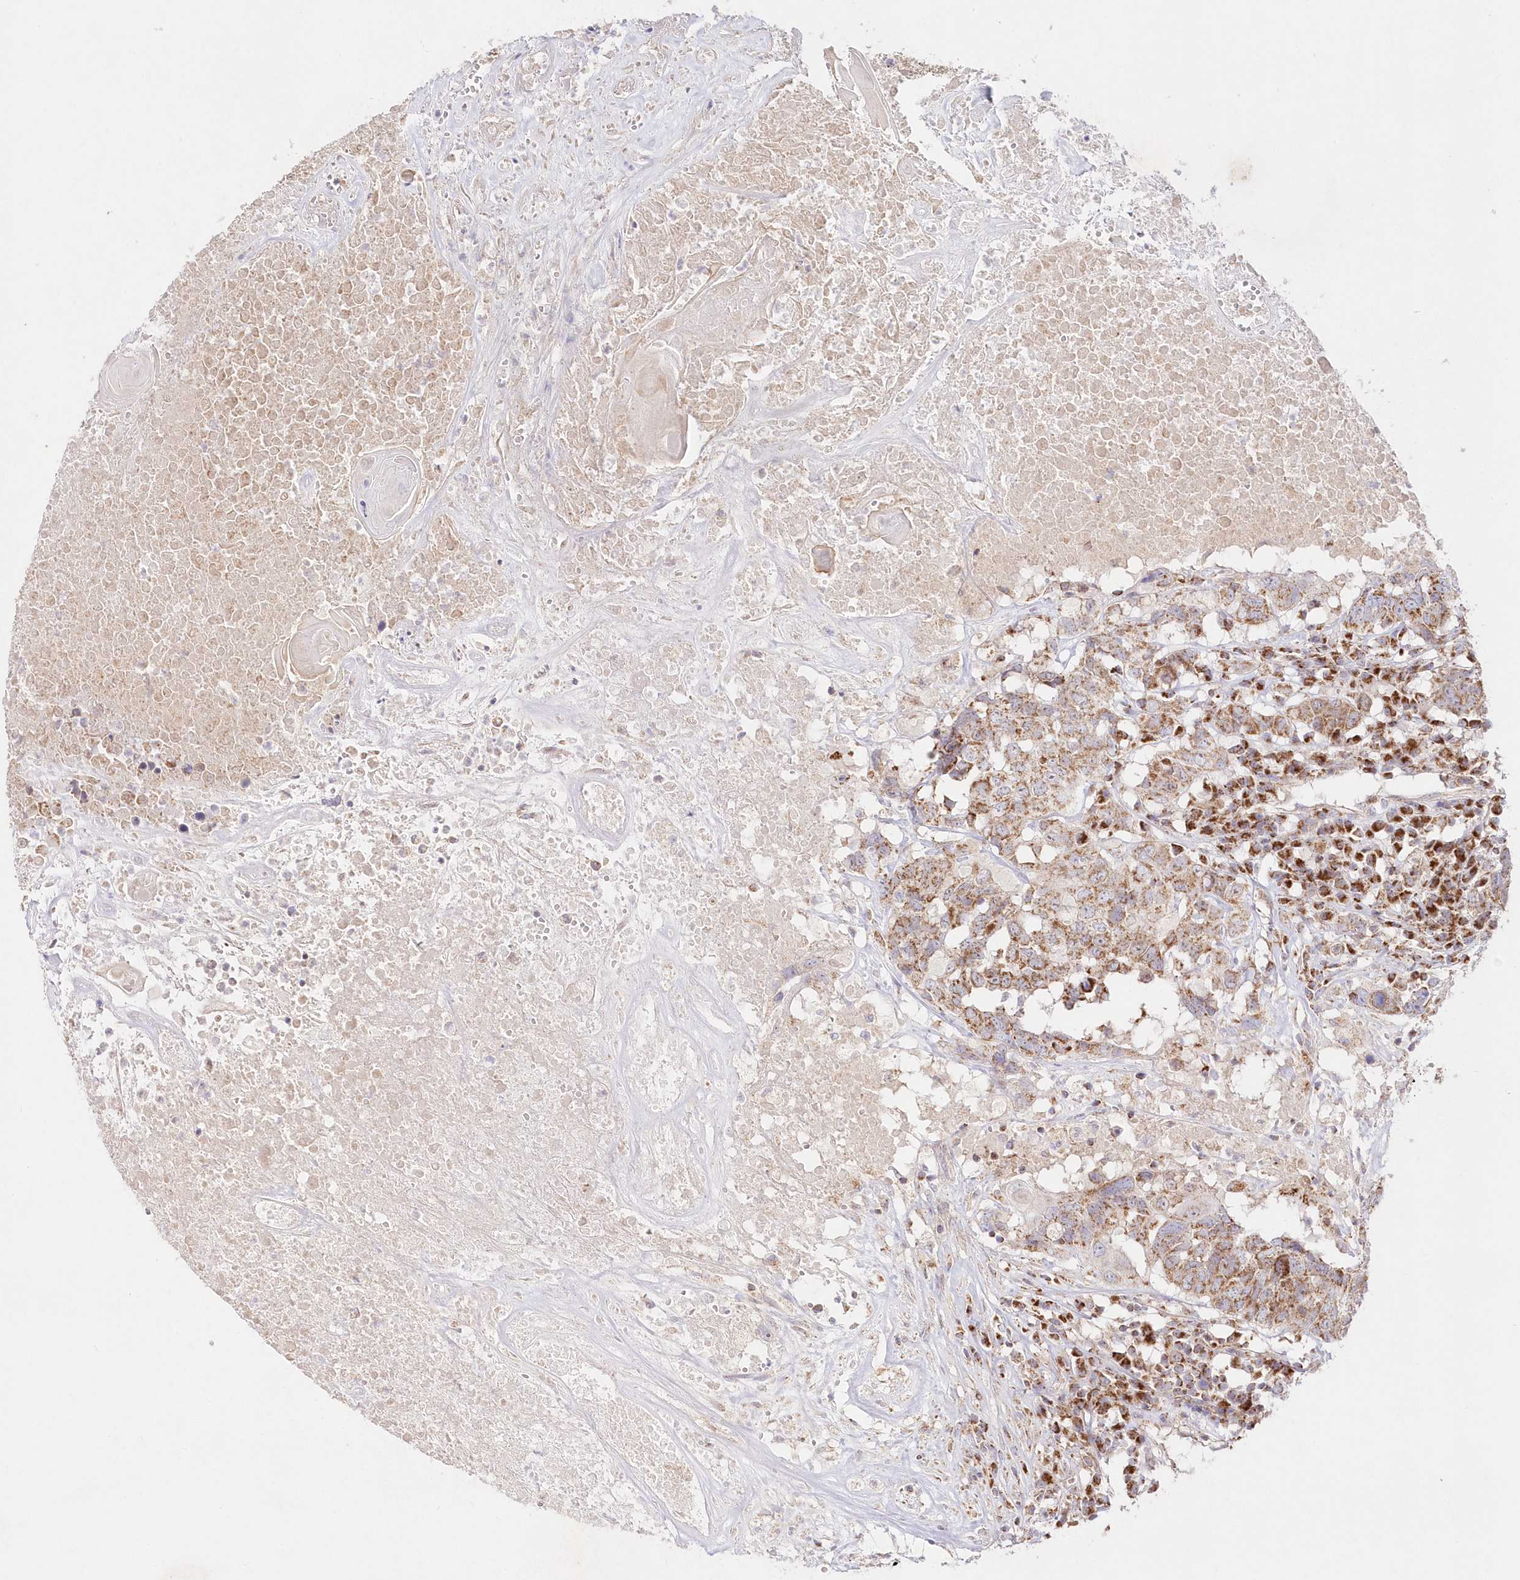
{"staining": {"intensity": "moderate", "quantity": ">75%", "location": "cytoplasmic/membranous"}, "tissue": "head and neck cancer", "cell_type": "Tumor cells", "image_type": "cancer", "snomed": [{"axis": "morphology", "description": "Squamous cell carcinoma, NOS"}, {"axis": "topography", "description": "Head-Neck"}], "caption": "DAB immunohistochemical staining of head and neck squamous cell carcinoma exhibits moderate cytoplasmic/membranous protein expression in approximately >75% of tumor cells.", "gene": "DNA2", "patient": {"sex": "male", "age": 66}}